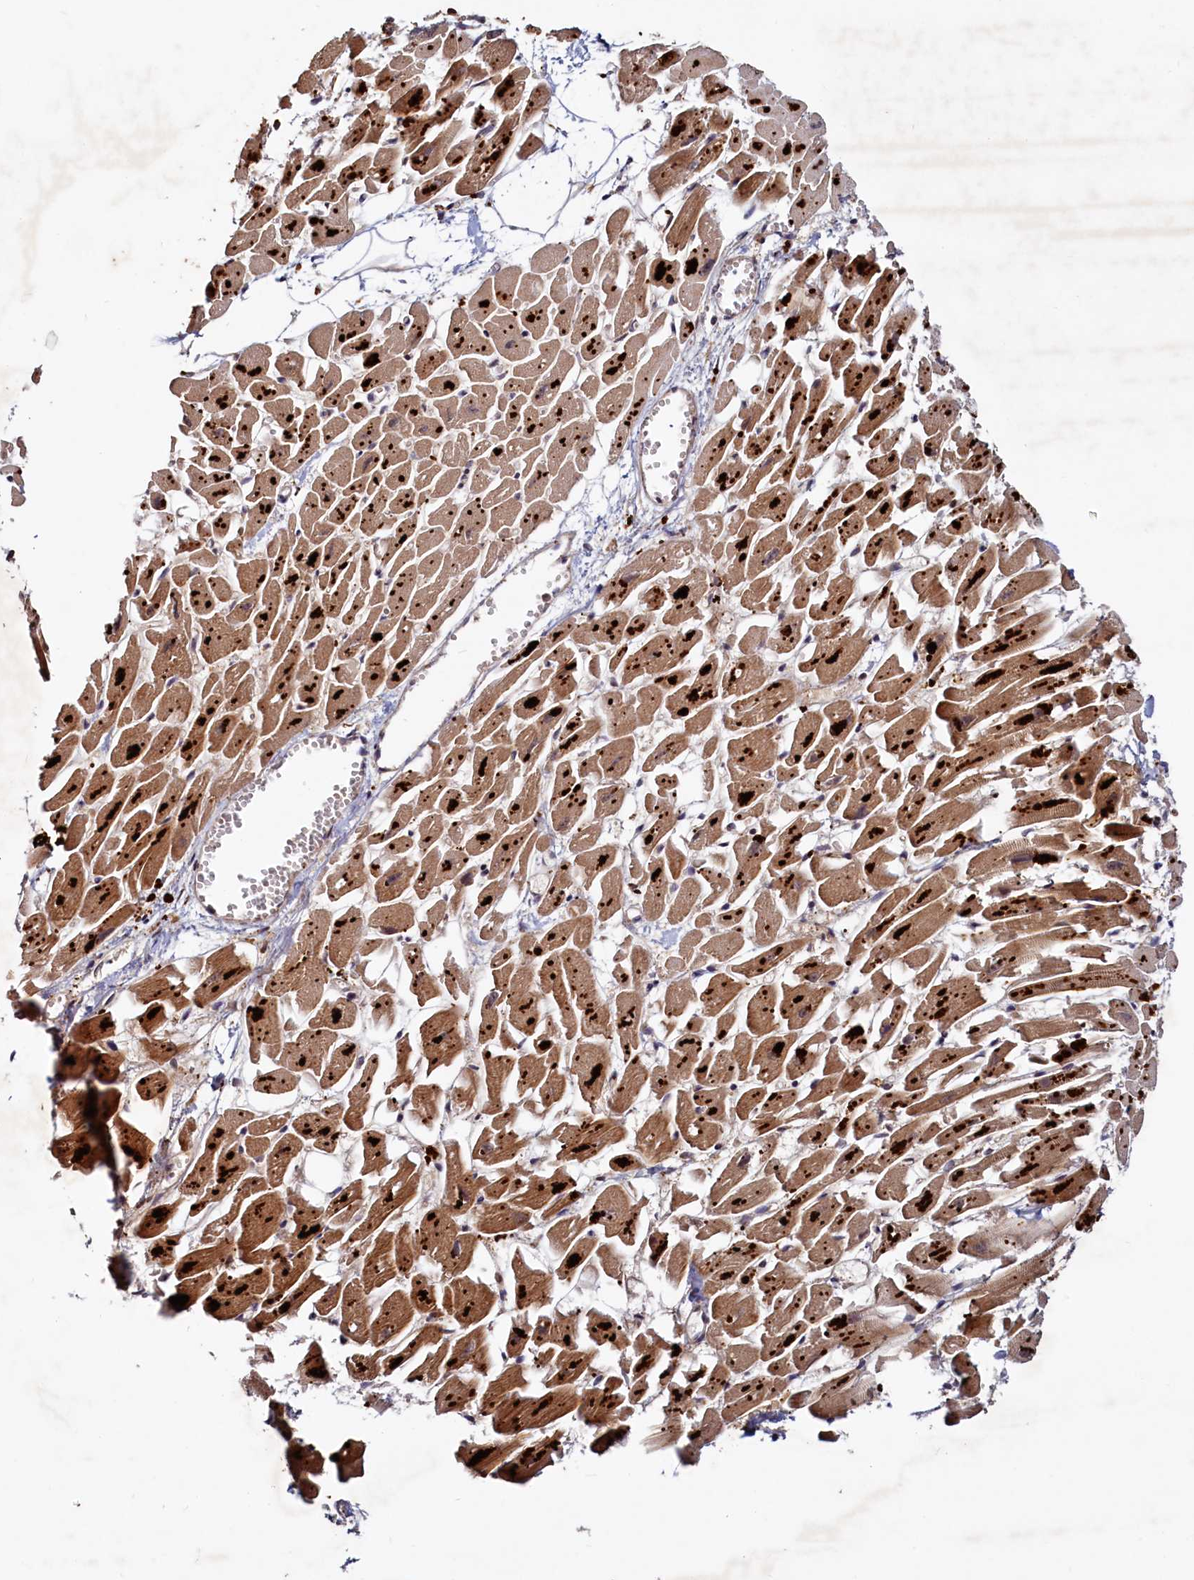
{"staining": {"intensity": "strong", "quantity": ">75%", "location": "cytoplasmic/membranous"}, "tissue": "heart muscle", "cell_type": "Cardiomyocytes", "image_type": "normal", "snomed": [{"axis": "morphology", "description": "Normal tissue, NOS"}, {"axis": "topography", "description": "Heart"}], "caption": "Immunohistochemistry (IHC) micrograph of benign heart muscle: human heart muscle stained using IHC exhibits high levels of strong protein expression localized specifically in the cytoplasmic/membranous of cardiomyocytes, appearing as a cytoplasmic/membranous brown color.", "gene": "TRAPPC4", "patient": {"sex": "female", "age": 64}}